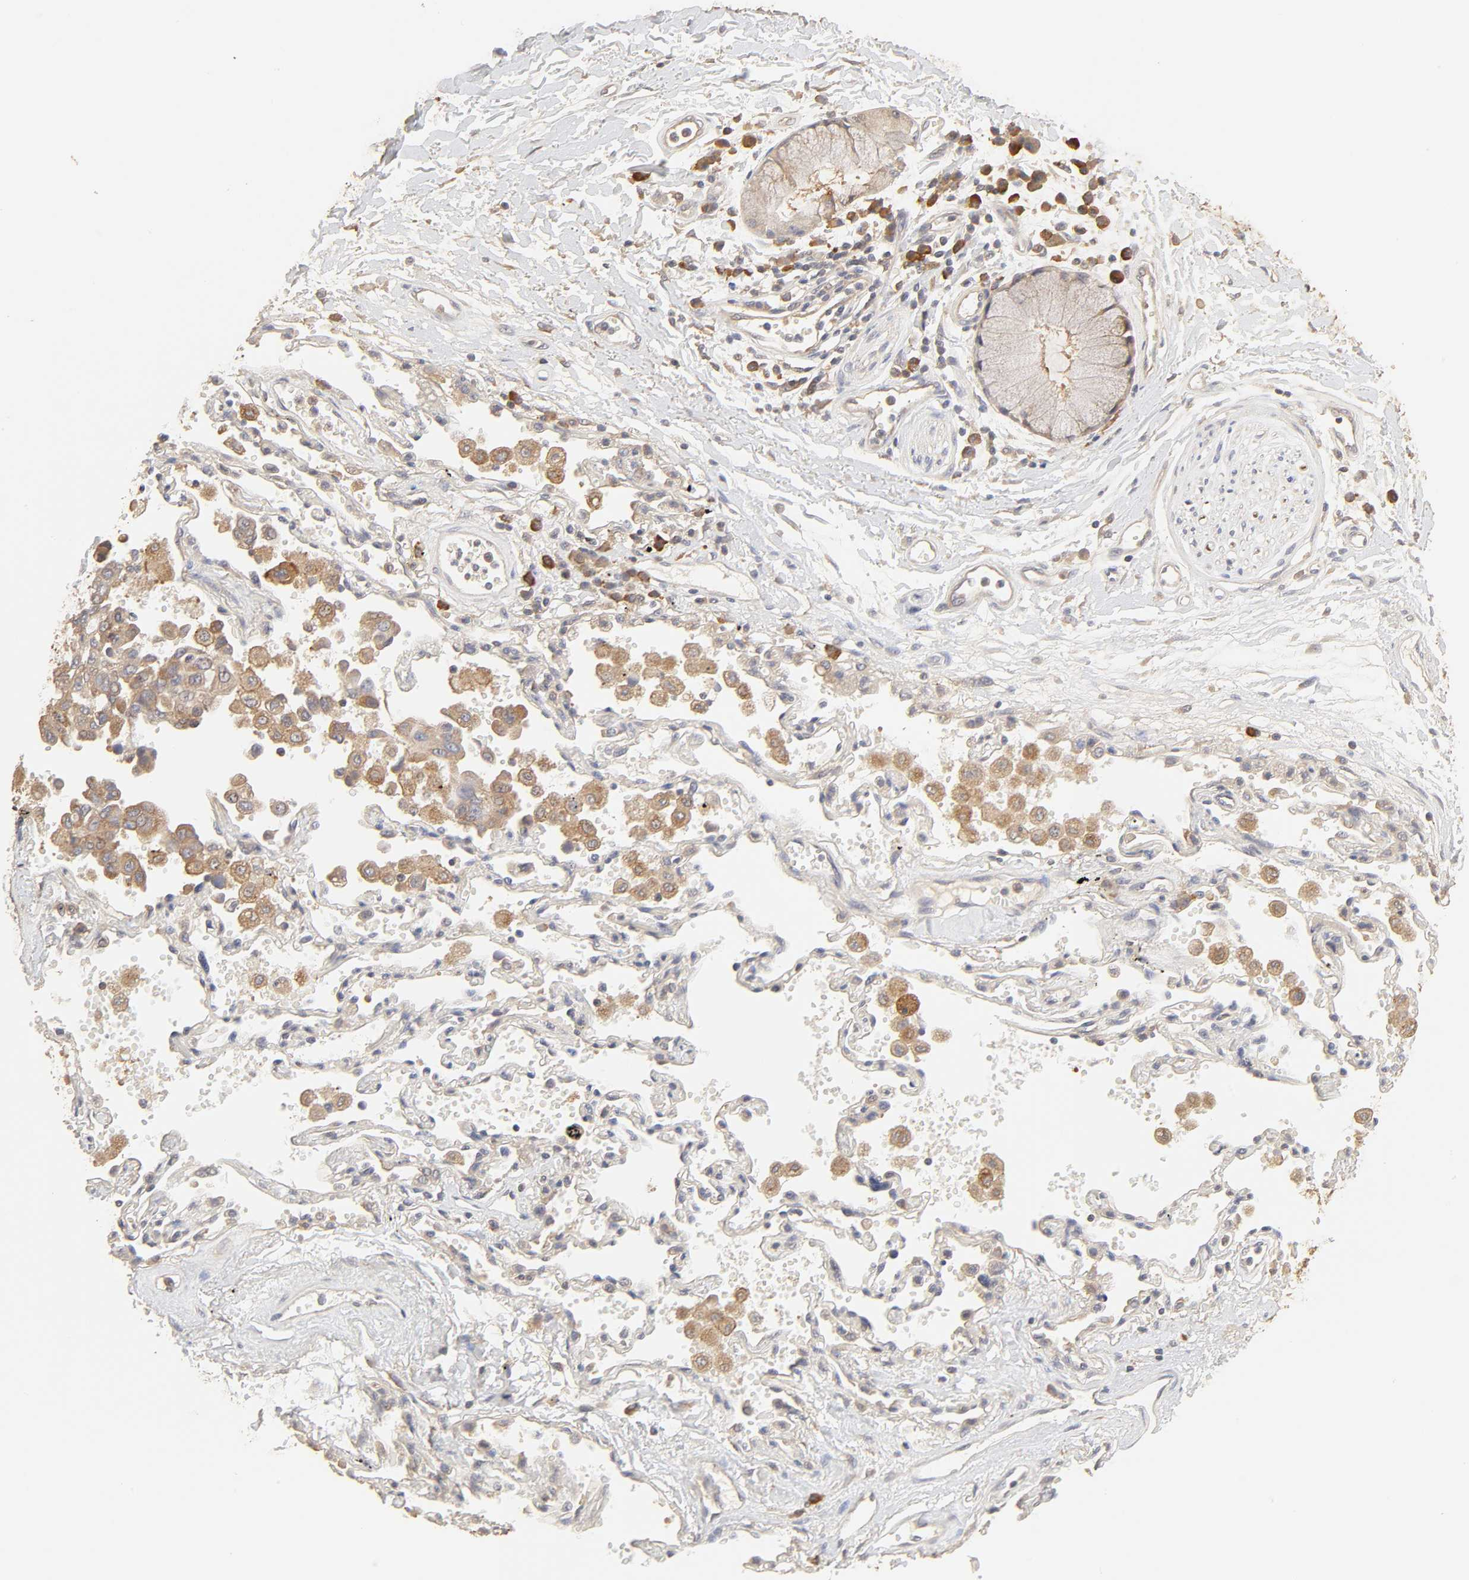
{"staining": {"intensity": "moderate", "quantity": ">75%", "location": "cytoplasmic/membranous"}, "tissue": "adipose tissue", "cell_type": "Adipocytes", "image_type": "normal", "snomed": [{"axis": "morphology", "description": "Normal tissue, NOS"}, {"axis": "morphology", "description": "Adenocarcinoma, NOS"}, {"axis": "topography", "description": "Cartilage tissue"}, {"axis": "topography", "description": "Bronchus"}, {"axis": "topography", "description": "Lung"}], "caption": "An immunohistochemistry (IHC) image of benign tissue is shown. Protein staining in brown highlights moderate cytoplasmic/membranous positivity in adipose tissue within adipocytes. (brown staining indicates protein expression, while blue staining denotes nuclei).", "gene": "AP1G2", "patient": {"sex": "female", "age": 67}}